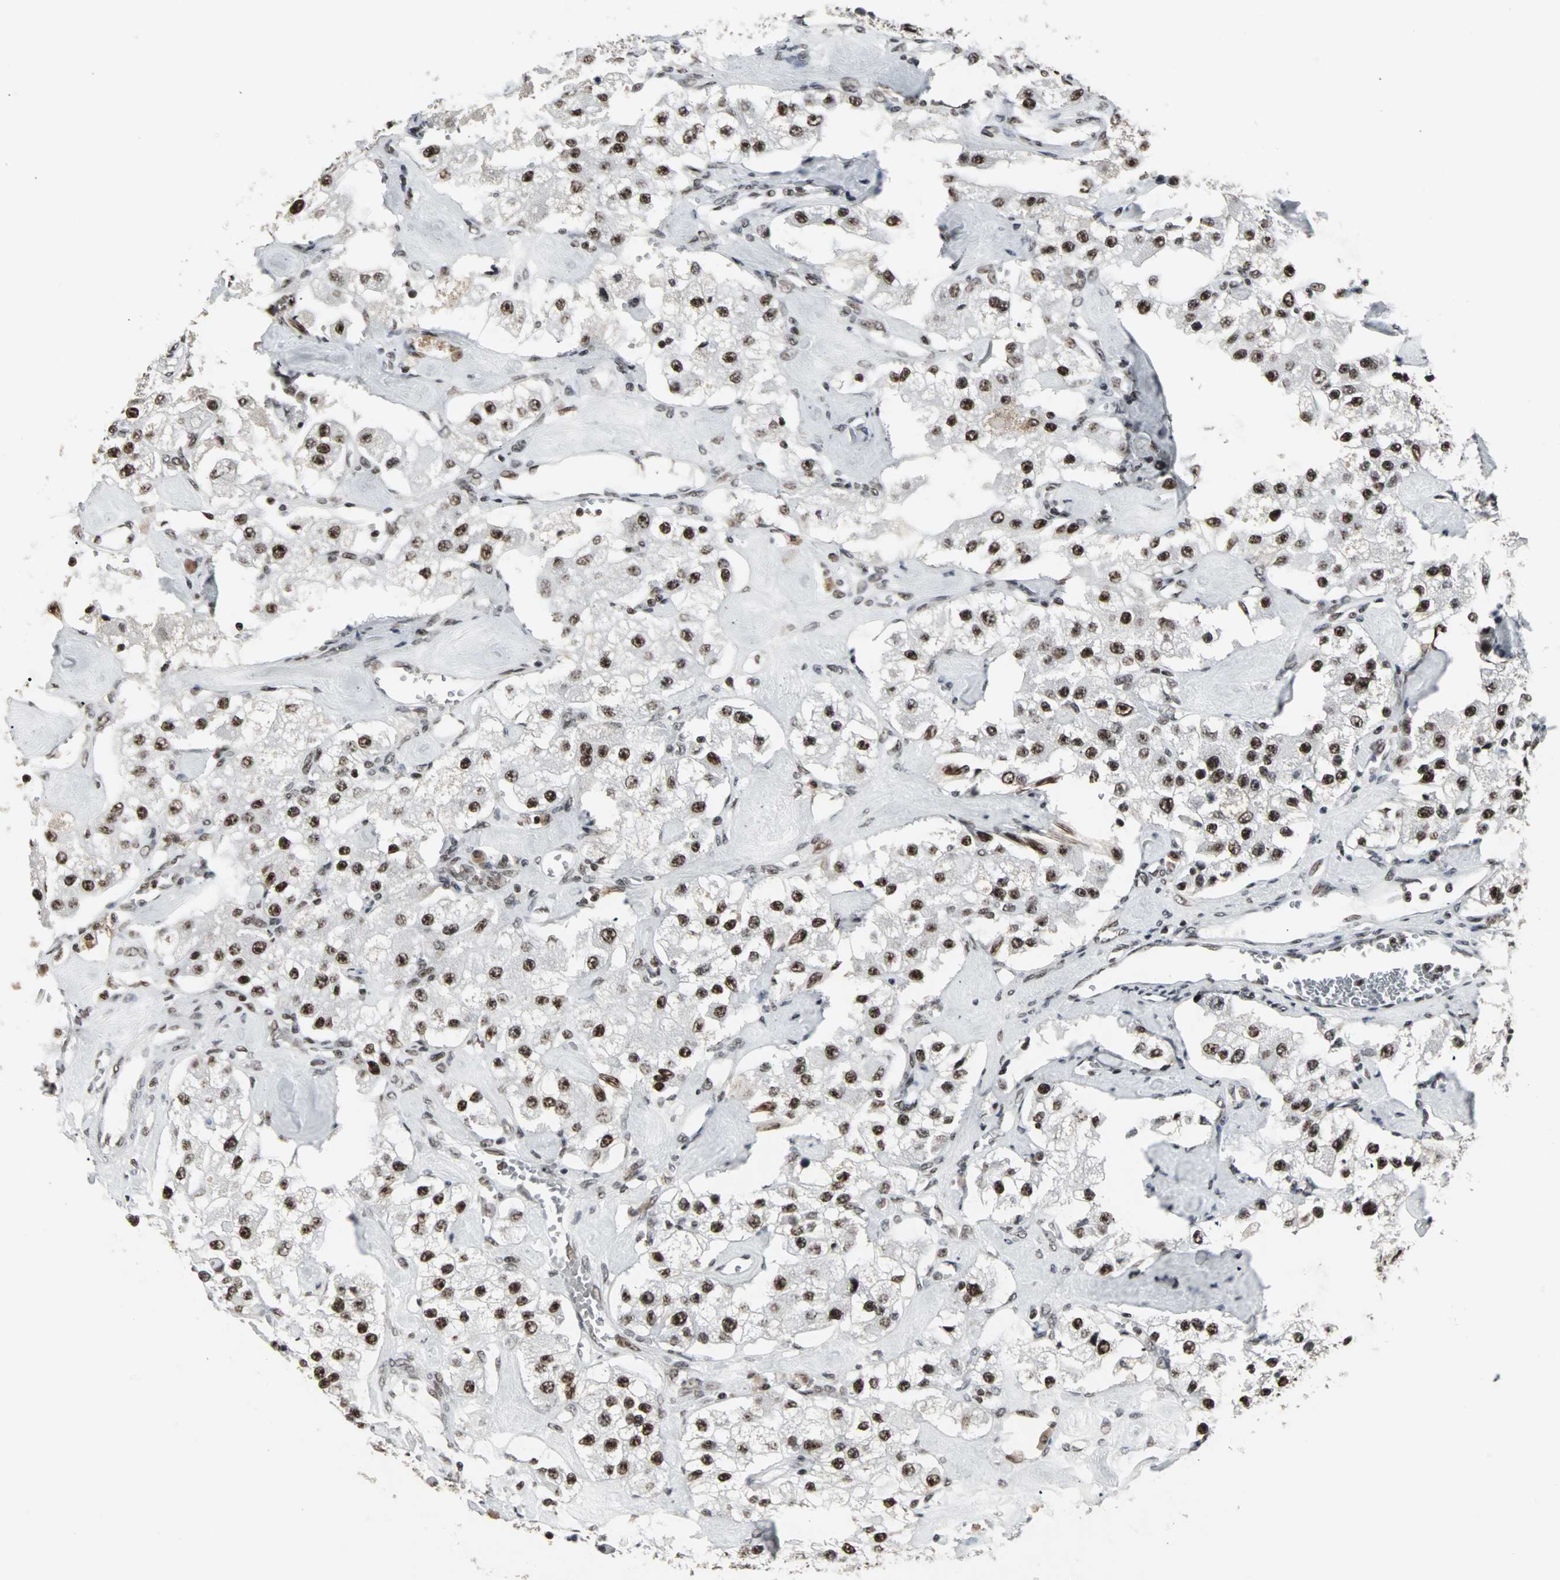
{"staining": {"intensity": "strong", "quantity": ">75%", "location": "nuclear"}, "tissue": "carcinoid", "cell_type": "Tumor cells", "image_type": "cancer", "snomed": [{"axis": "morphology", "description": "Carcinoid, malignant, NOS"}, {"axis": "topography", "description": "Pancreas"}], "caption": "Malignant carcinoid stained with a protein marker displays strong staining in tumor cells.", "gene": "PNKP", "patient": {"sex": "male", "age": 41}}